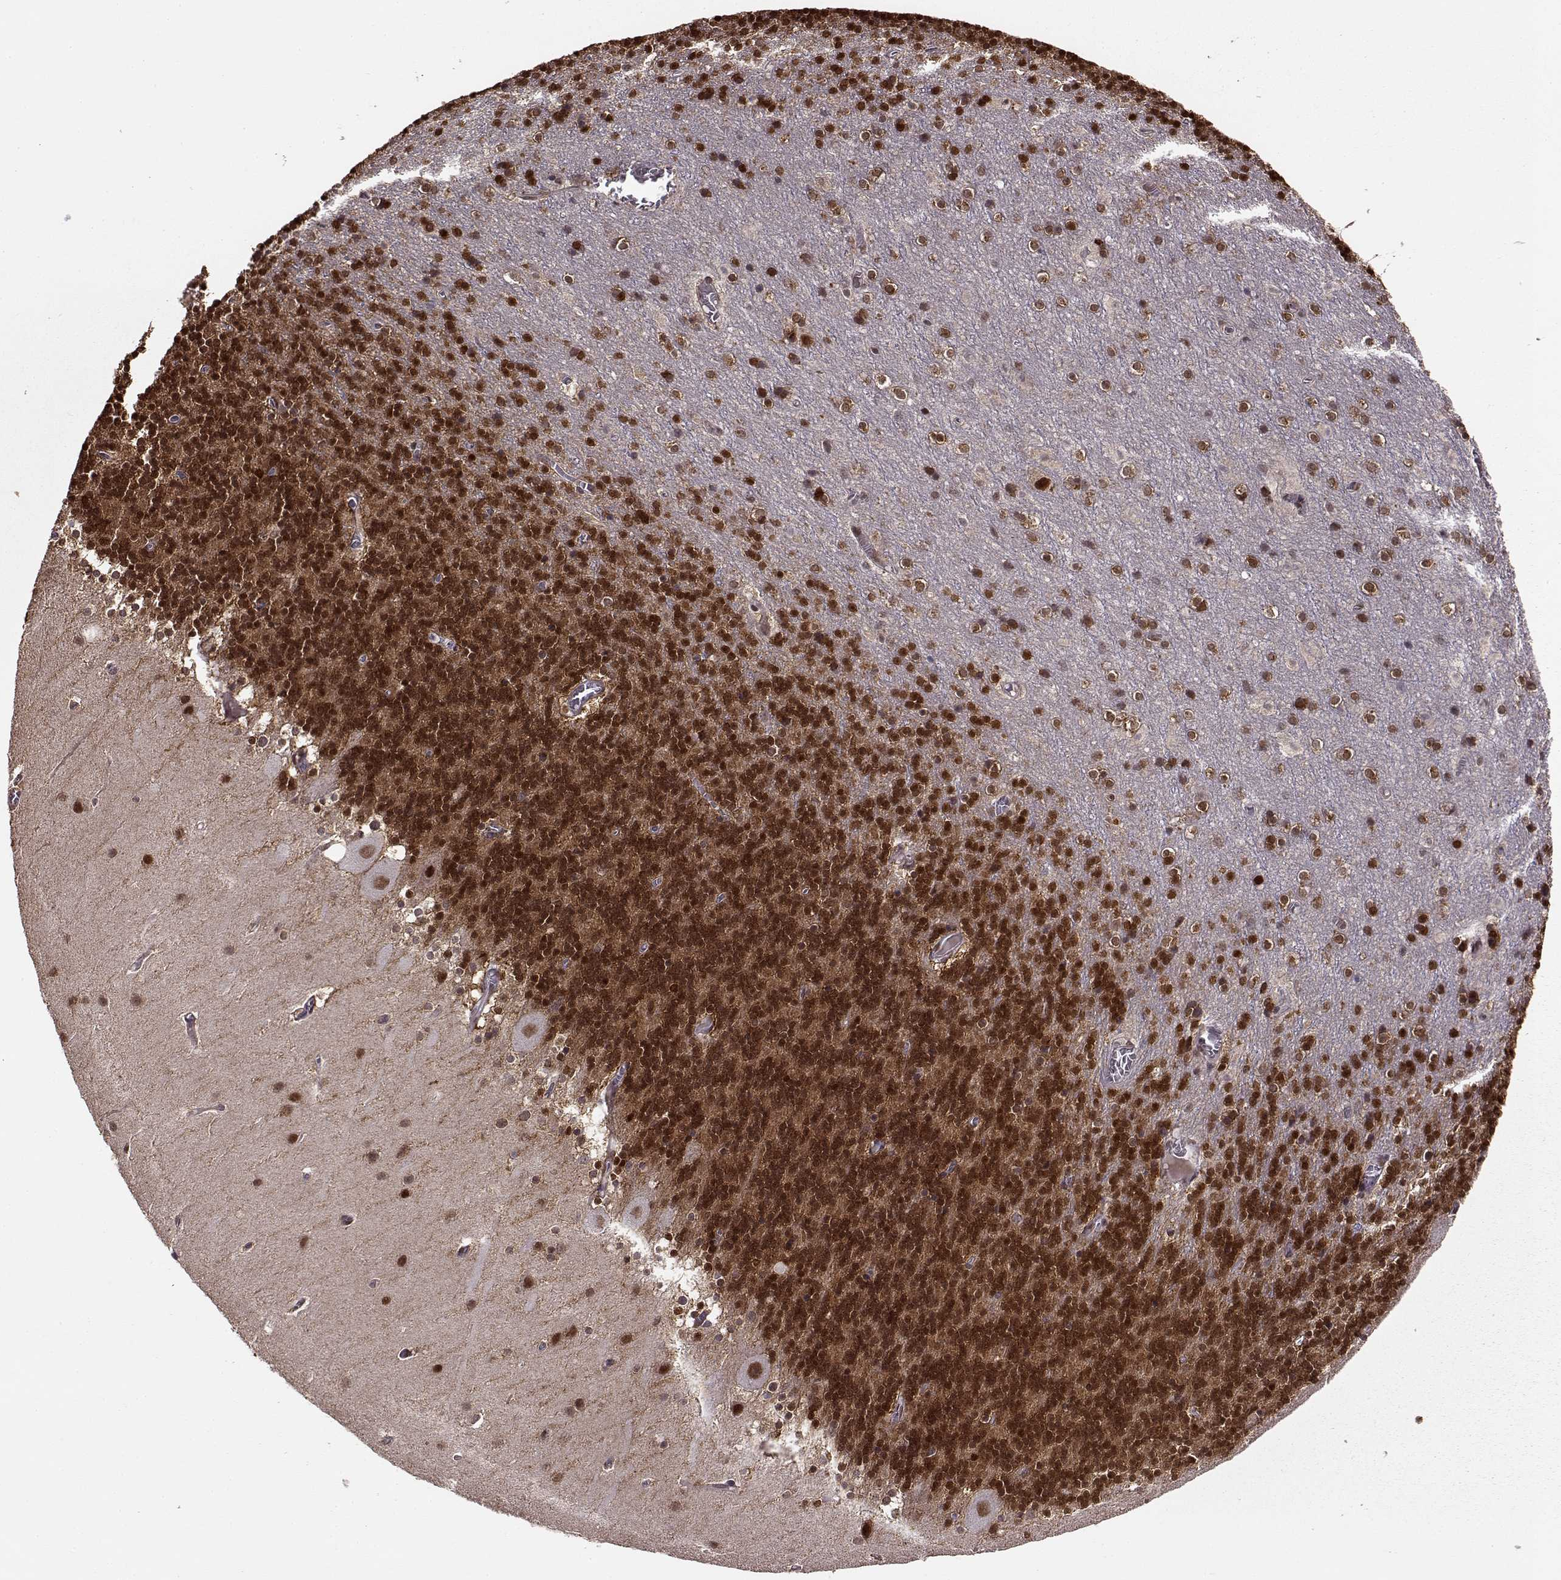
{"staining": {"intensity": "strong", "quantity": ">75%", "location": "cytoplasmic/membranous,nuclear"}, "tissue": "cerebellum", "cell_type": "Cells in granular layer", "image_type": "normal", "snomed": [{"axis": "morphology", "description": "Normal tissue, NOS"}, {"axis": "topography", "description": "Cerebellum"}], "caption": "This image shows IHC staining of benign human cerebellum, with high strong cytoplasmic/membranous,nuclear expression in approximately >75% of cells in granular layer.", "gene": "FTO", "patient": {"sex": "male", "age": 70}}